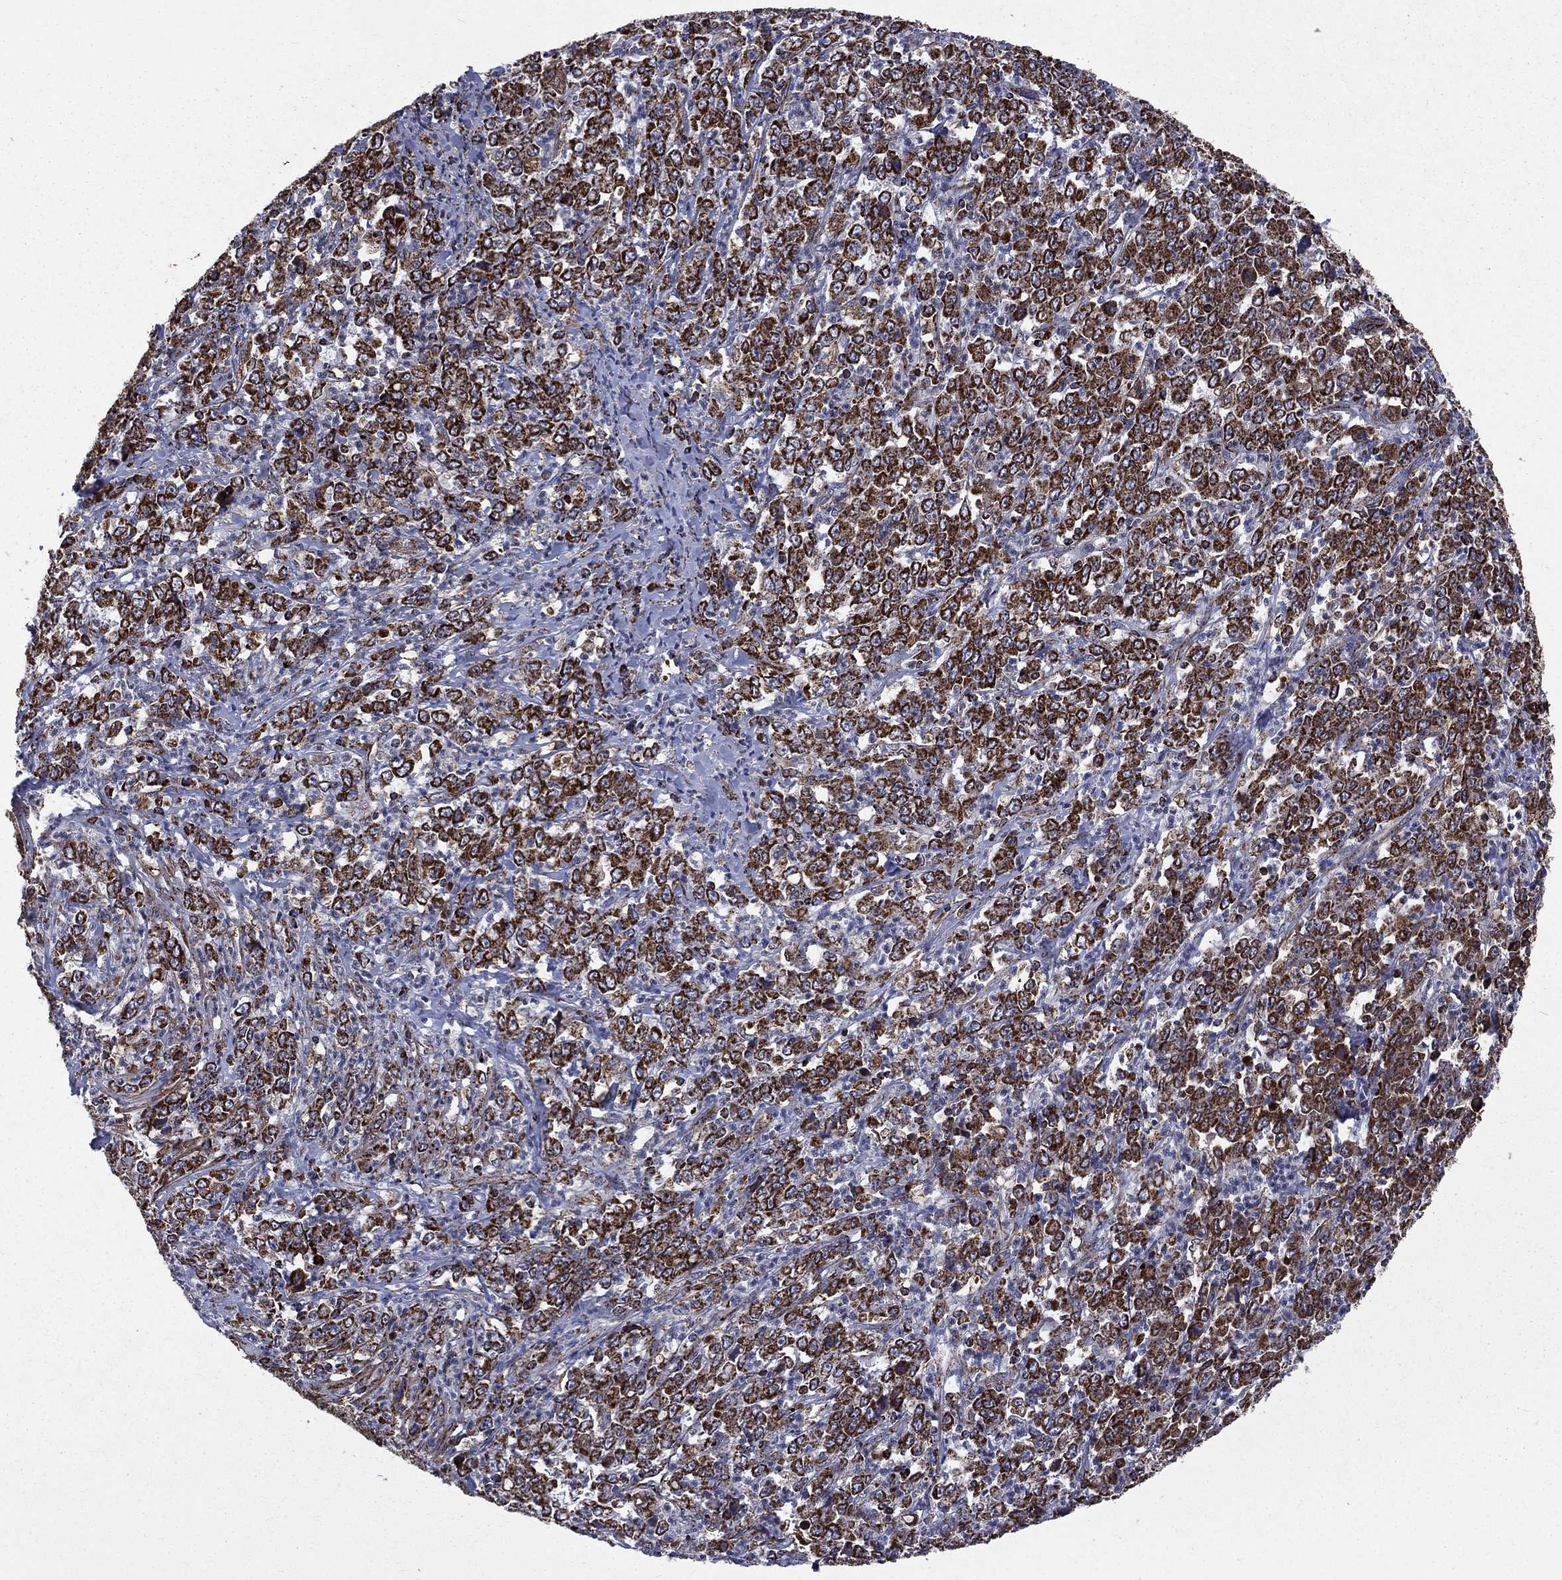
{"staining": {"intensity": "strong", "quantity": ">75%", "location": "cytoplasmic/membranous"}, "tissue": "stomach cancer", "cell_type": "Tumor cells", "image_type": "cancer", "snomed": [{"axis": "morphology", "description": "Adenocarcinoma, NOS"}, {"axis": "topography", "description": "Stomach, lower"}], "caption": "Strong cytoplasmic/membranous expression for a protein is identified in approximately >75% of tumor cells of adenocarcinoma (stomach) using immunohistochemistry (IHC).", "gene": "GOT2", "patient": {"sex": "female", "age": 71}}